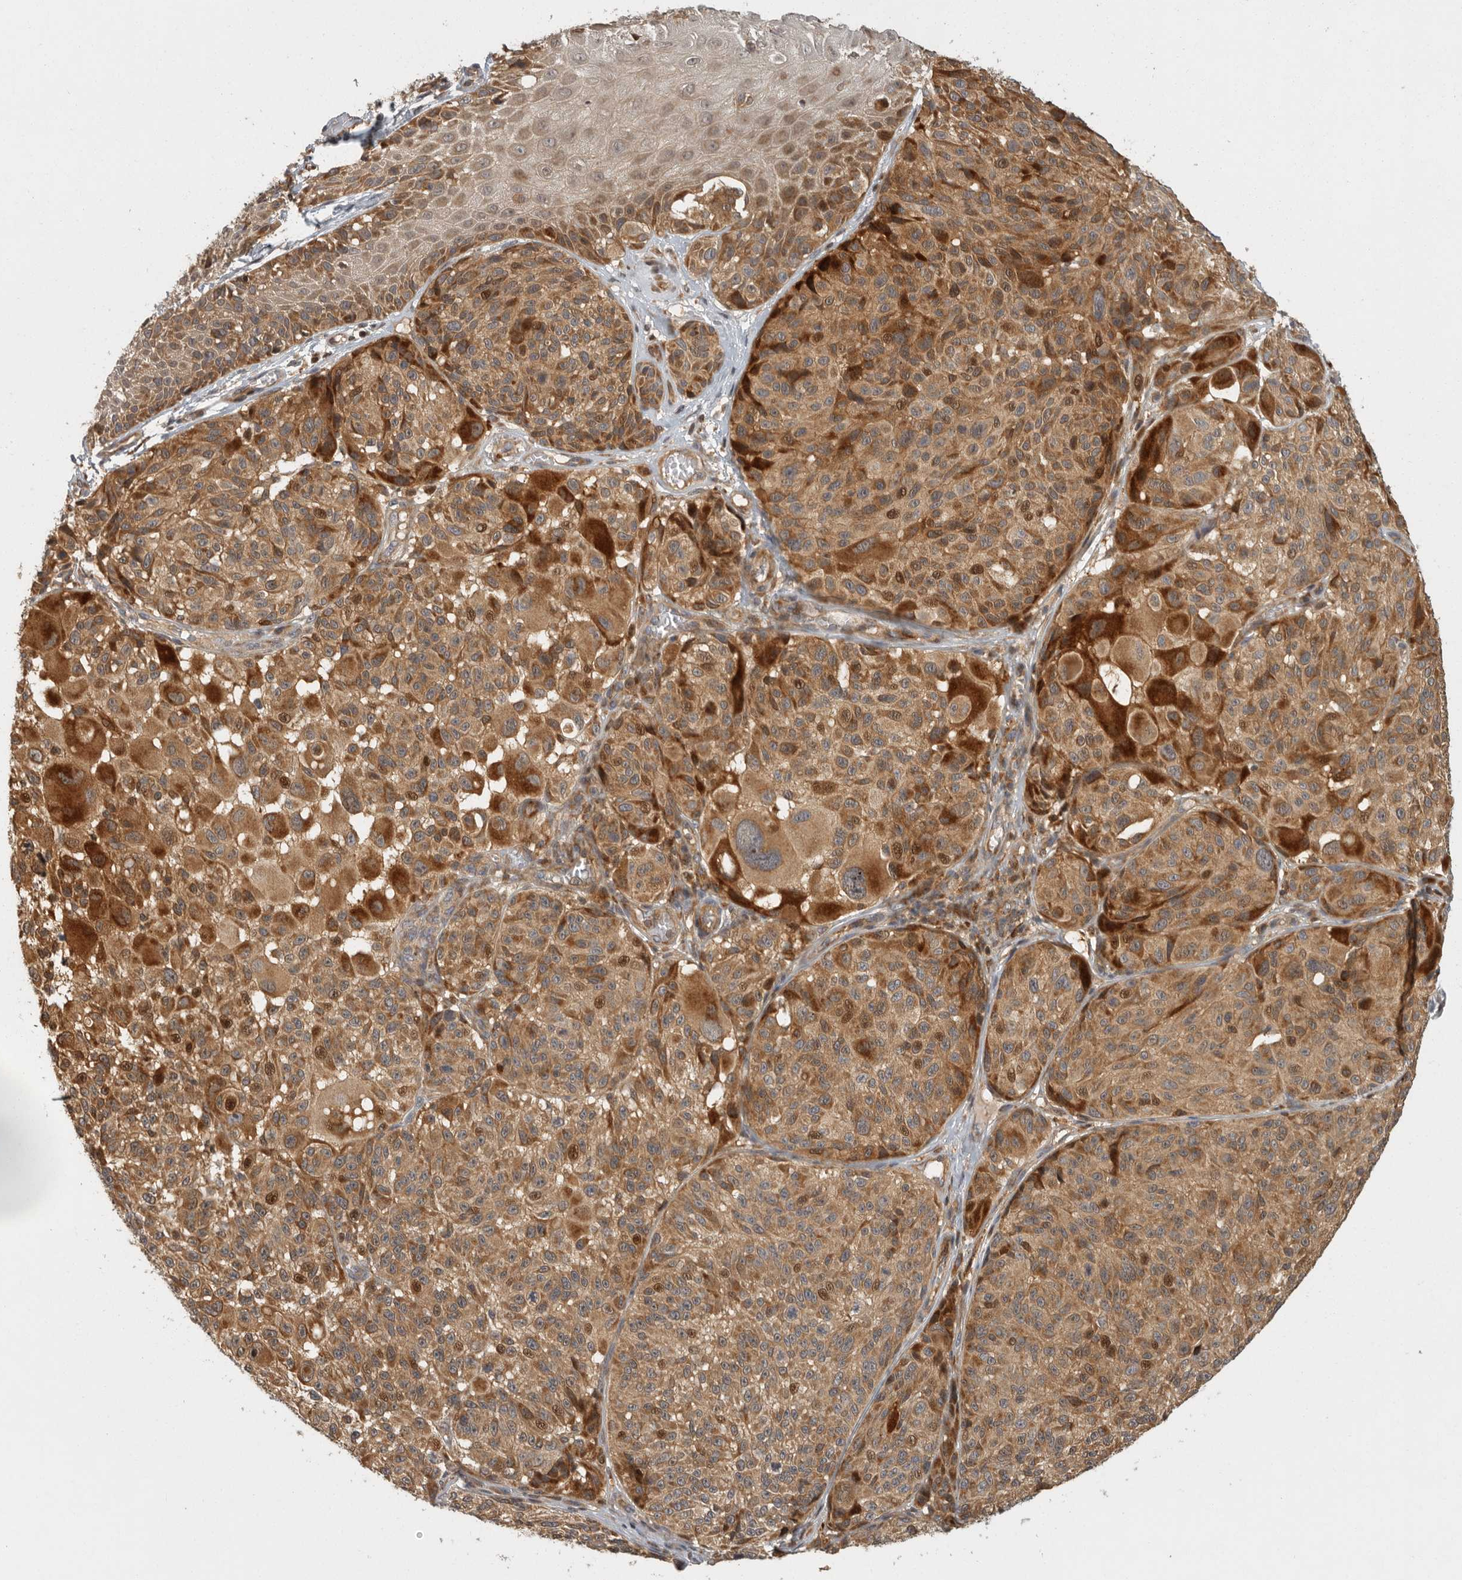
{"staining": {"intensity": "strong", "quantity": "25%-75%", "location": "cytoplasmic/membranous,nuclear"}, "tissue": "melanoma", "cell_type": "Tumor cells", "image_type": "cancer", "snomed": [{"axis": "morphology", "description": "Malignant melanoma, NOS"}, {"axis": "topography", "description": "Skin"}], "caption": "Malignant melanoma stained for a protein demonstrates strong cytoplasmic/membranous and nuclear positivity in tumor cells.", "gene": "SWT1", "patient": {"sex": "male", "age": 83}}